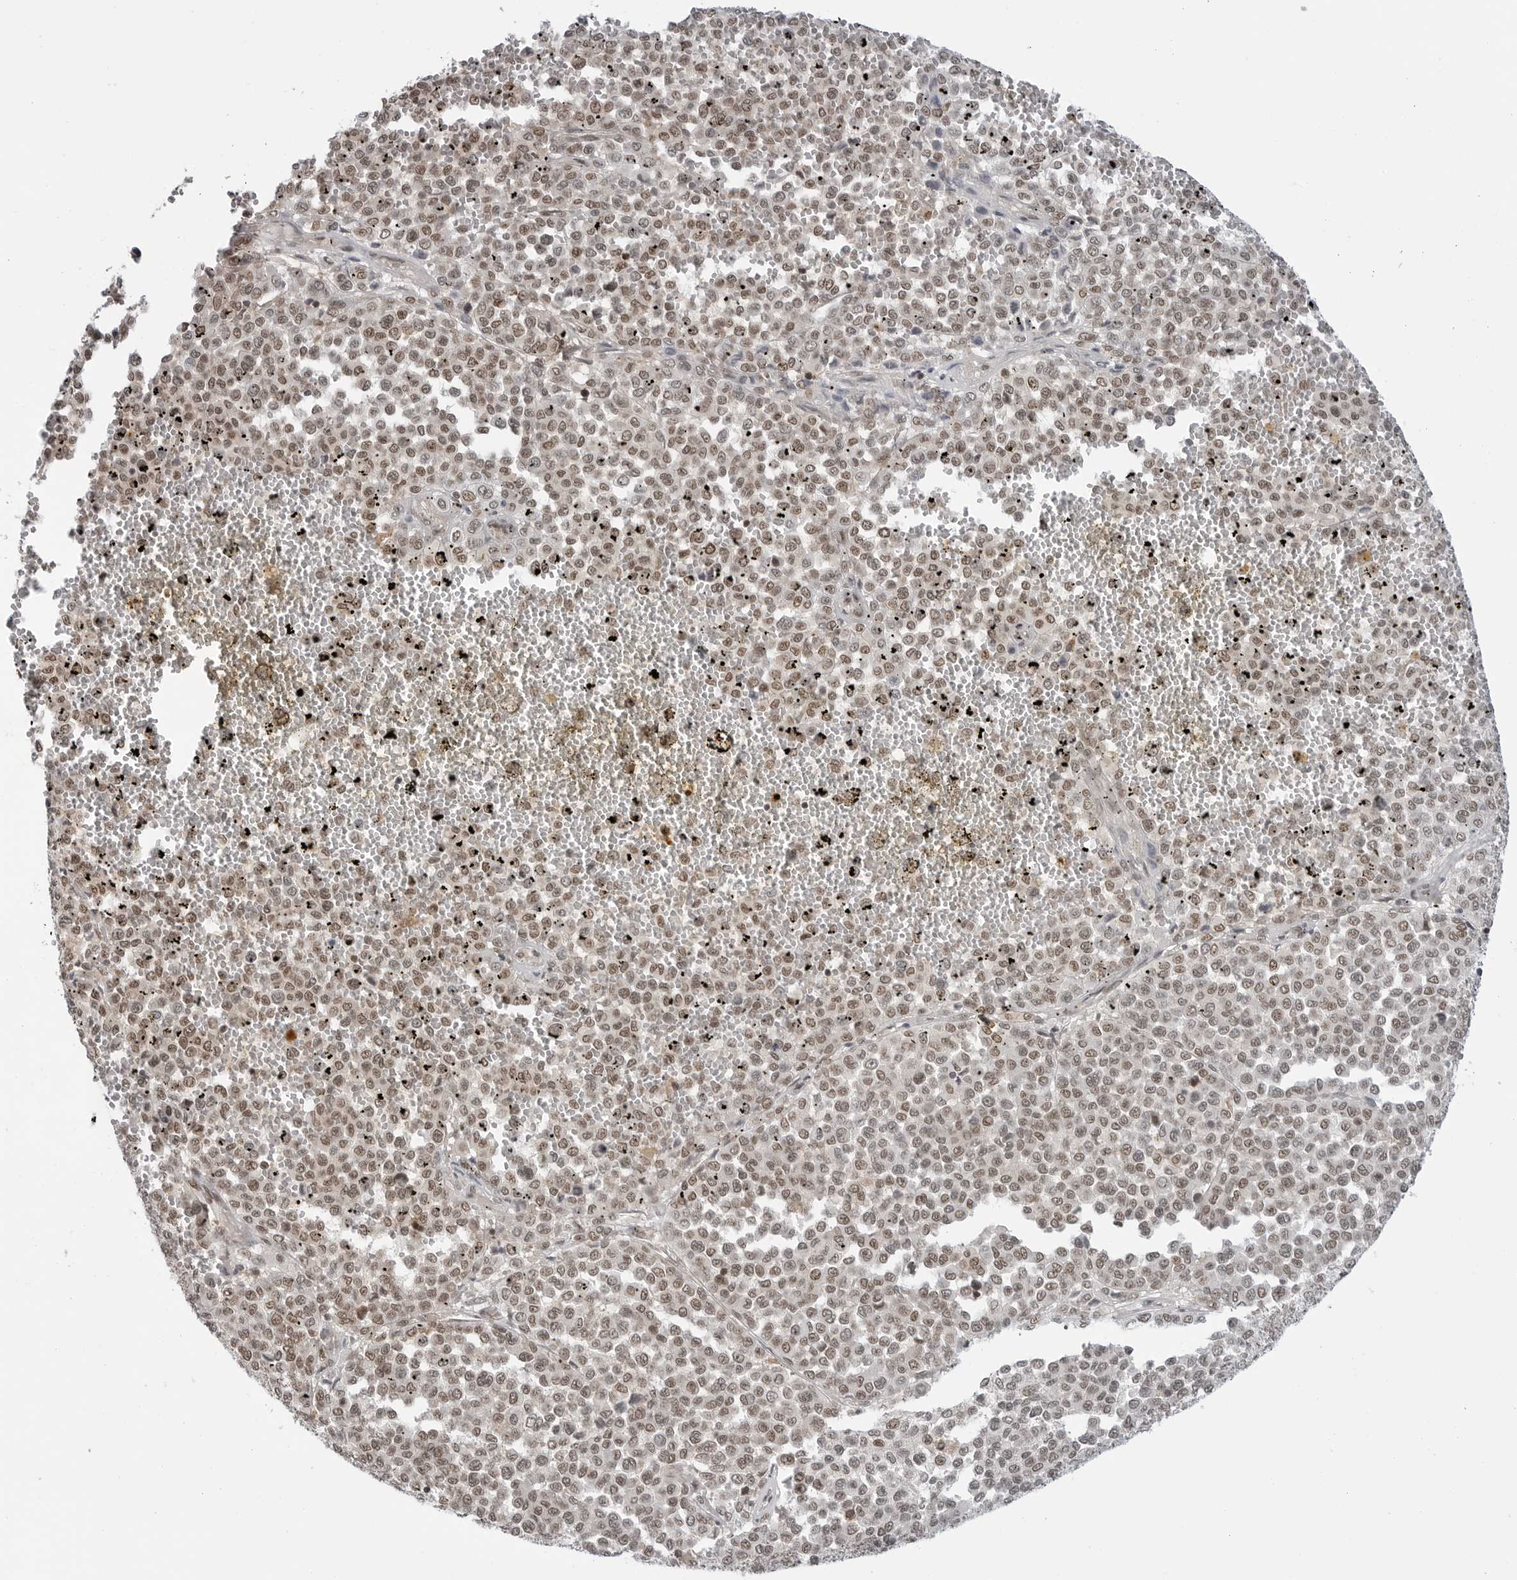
{"staining": {"intensity": "weak", "quantity": ">75%", "location": "nuclear"}, "tissue": "melanoma", "cell_type": "Tumor cells", "image_type": "cancer", "snomed": [{"axis": "morphology", "description": "Malignant melanoma, Metastatic site"}, {"axis": "topography", "description": "Pancreas"}], "caption": "Immunohistochemical staining of human malignant melanoma (metastatic site) demonstrates low levels of weak nuclear protein positivity in approximately >75% of tumor cells. (Brightfield microscopy of DAB IHC at high magnification).", "gene": "C8orf33", "patient": {"sex": "female", "age": 30}}